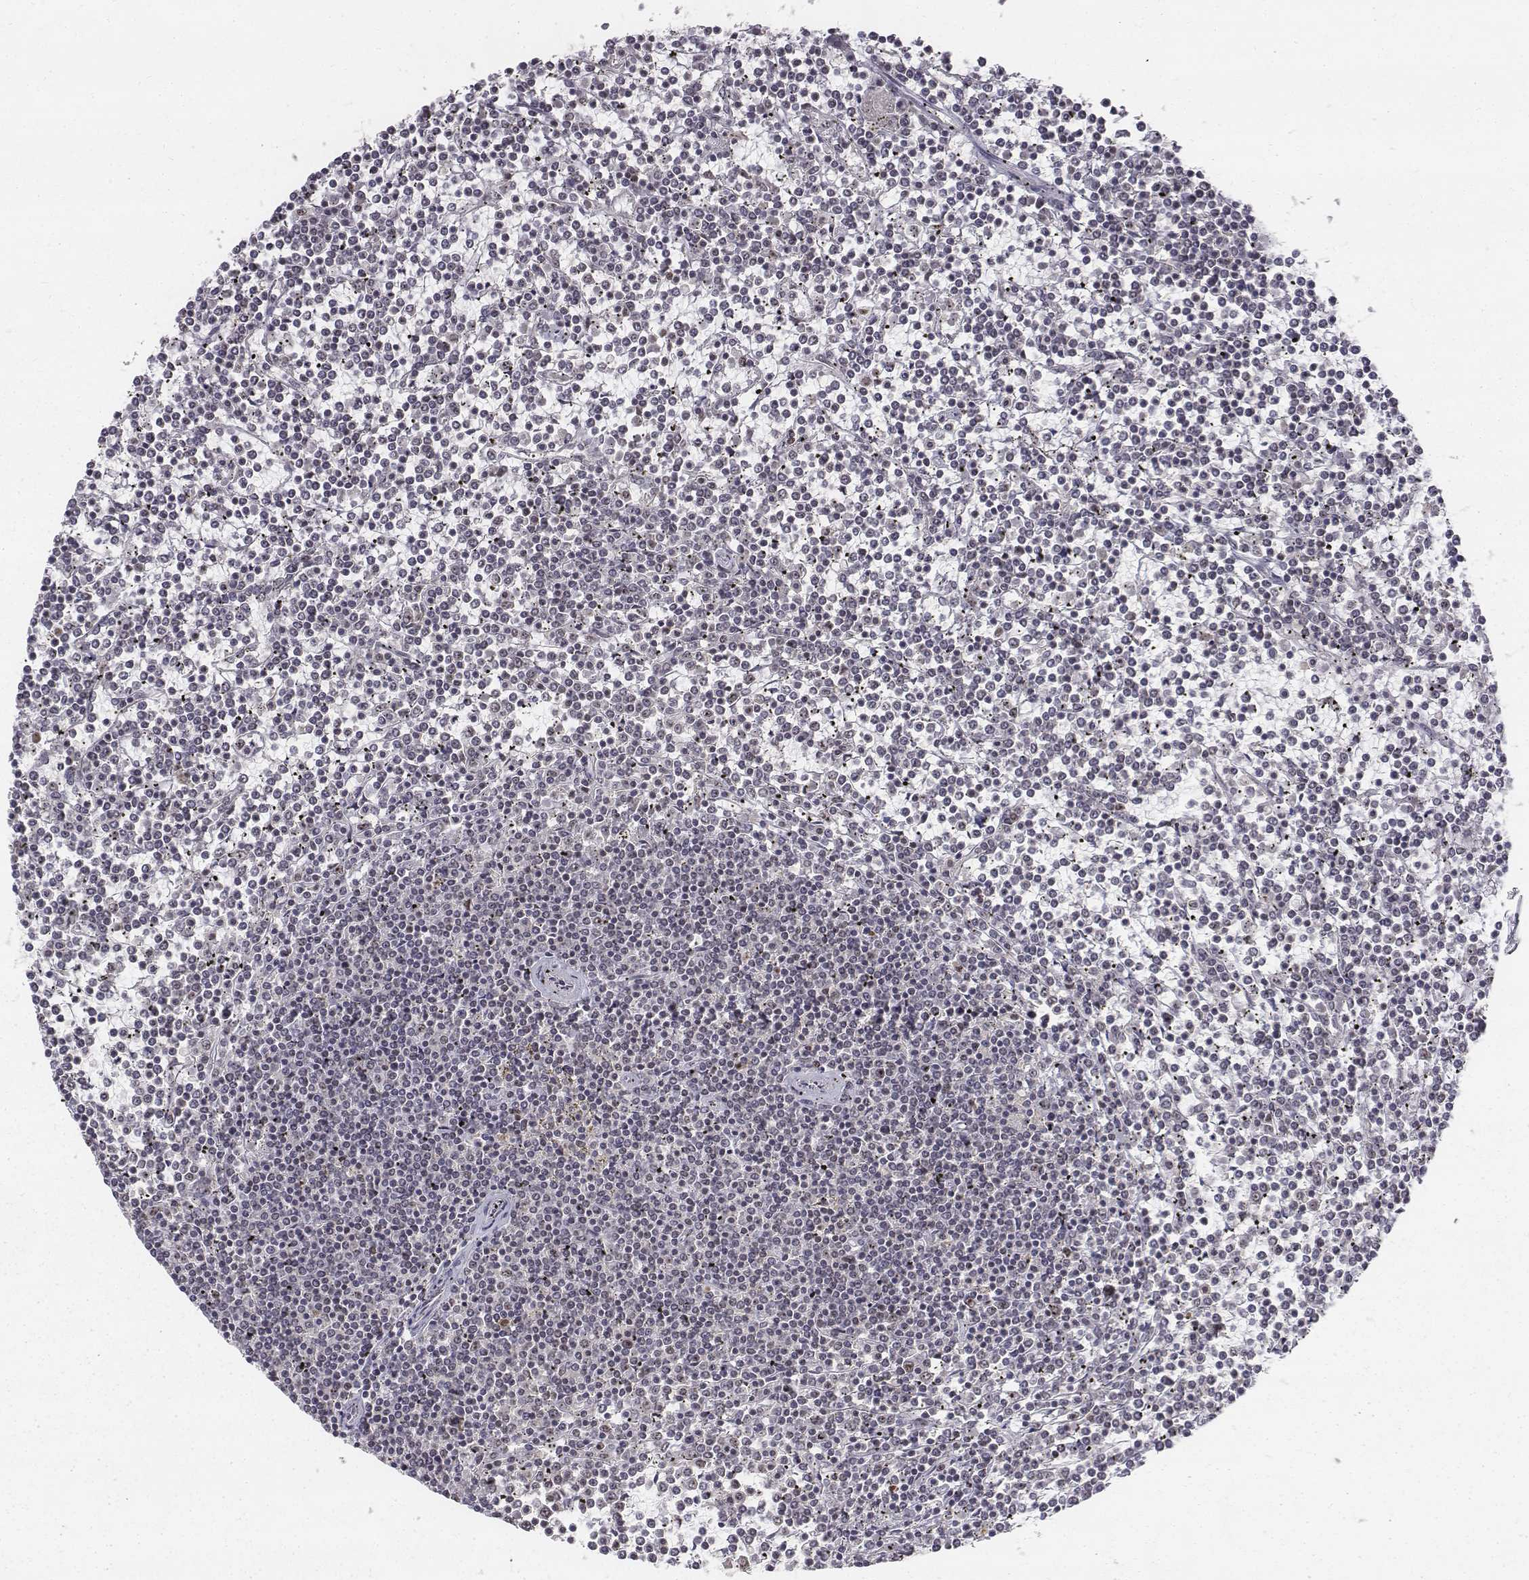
{"staining": {"intensity": "negative", "quantity": "none", "location": "none"}, "tissue": "lymphoma", "cell_type": "Tumor cells", "image_type": "cancer", "snomed": [{"axis": "morphology", "description": "Malignant lymphoma, non-Hodgkin's type, Low grade"}, {"axis": "topography", "description": "Spleen"}], "caption": "Low-grade malignant lymphoma, non-Hodgkin's type stained for a protein using immunohistochemistry (IHC) reveals no expression tumor cells.", "gene": "PHF6", "patient": {"sex": "female", "age": 19}}